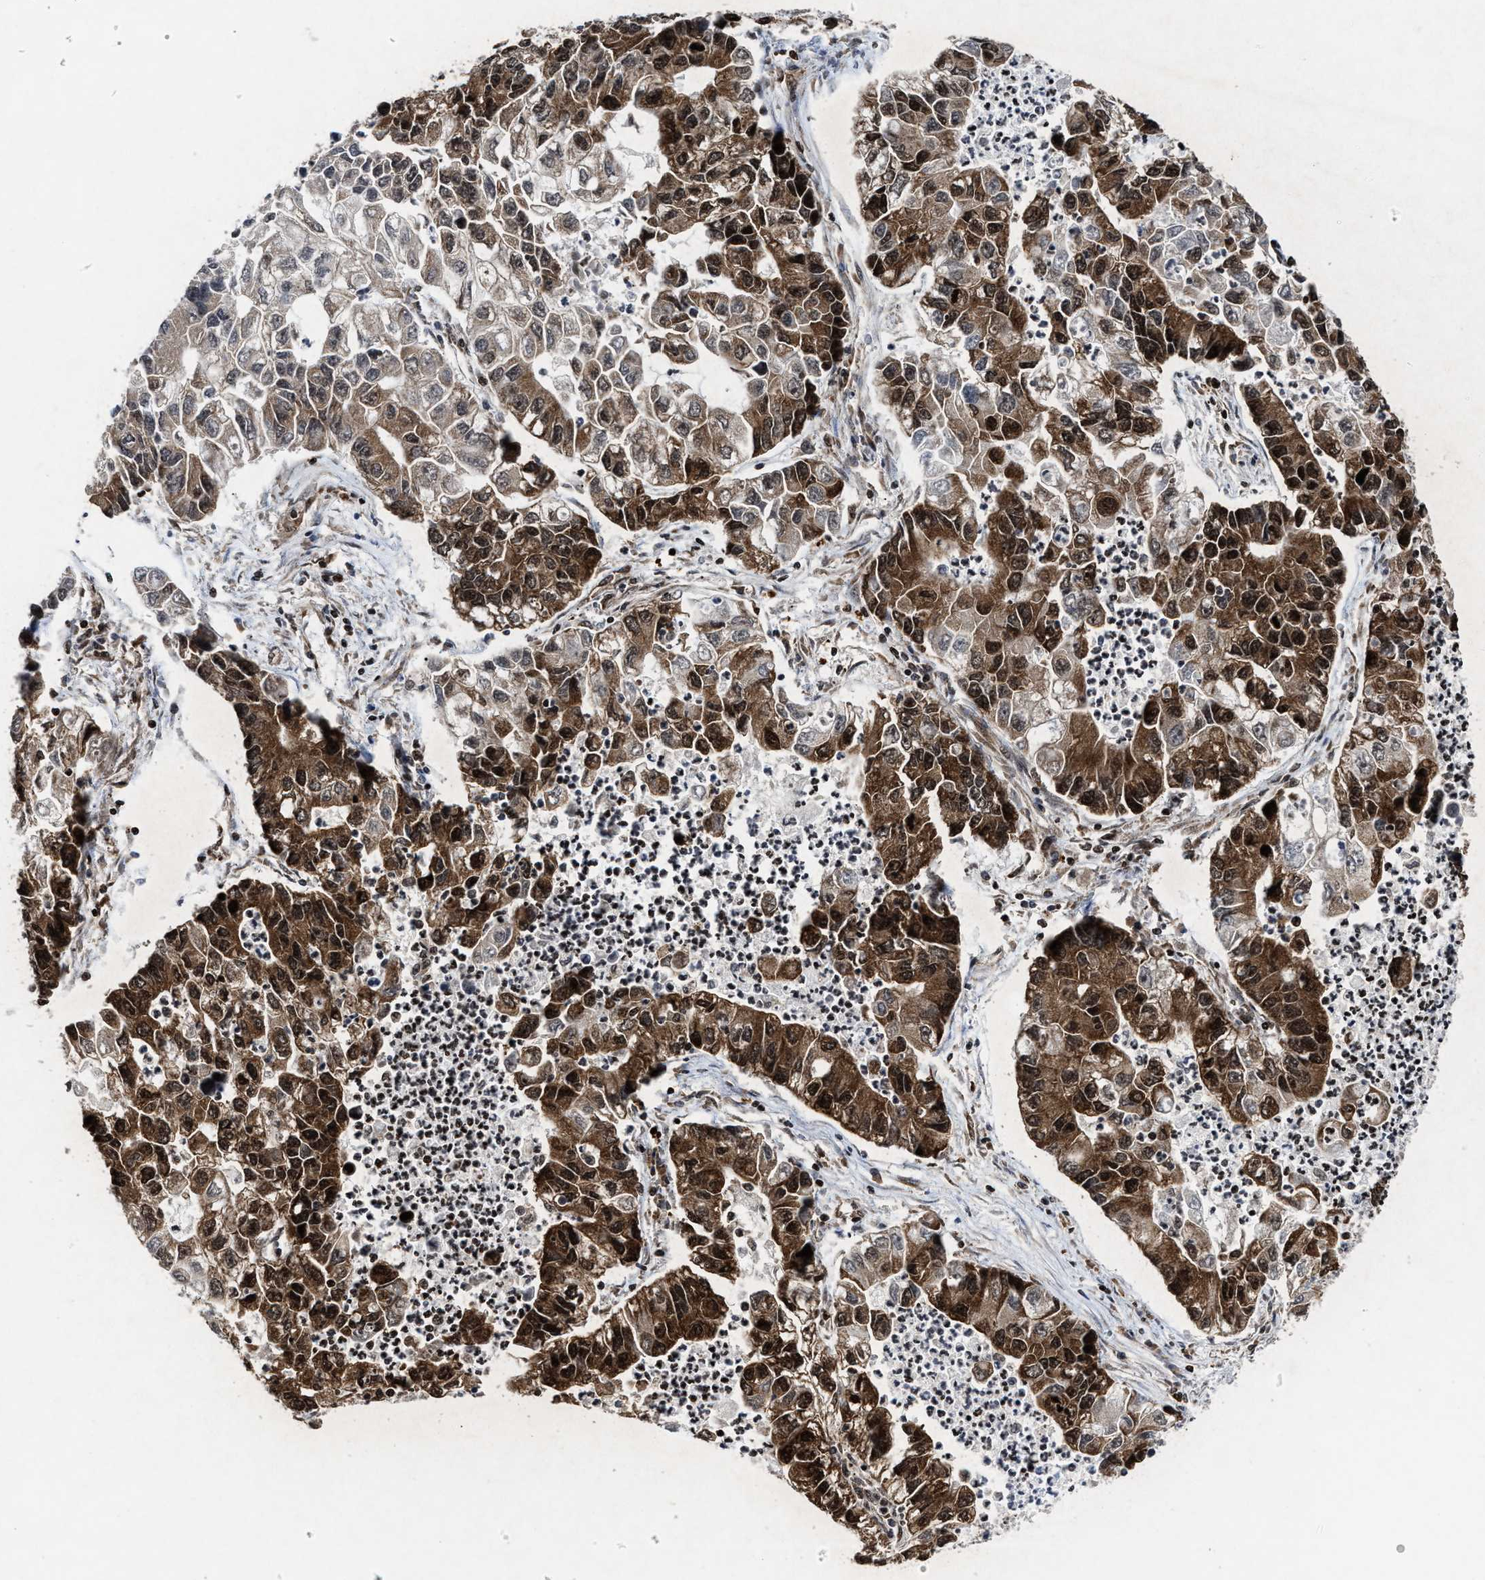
{"staining": {"intensity": "strong", "quantity": "25%-75%", "location": "cytoplasmic/membranous,nuclear"}, "tissue": "lung cancer", "cell_type": "Tumor cells", "image_type": "cancer", "snomed": [{"axis": "morphology", "description": "Adenocarcinoma, NOS"}, {"axis": "topography", "description": "Lung"}], "caption": "A histopathology image of adenocarcinoma (lung) stained for a protein displays strong cytoplasmic/membranous and nuclear brown staining in tumor cells.", "gene": "ALYREF", "patient": {"sex": "female", "age": 51}}